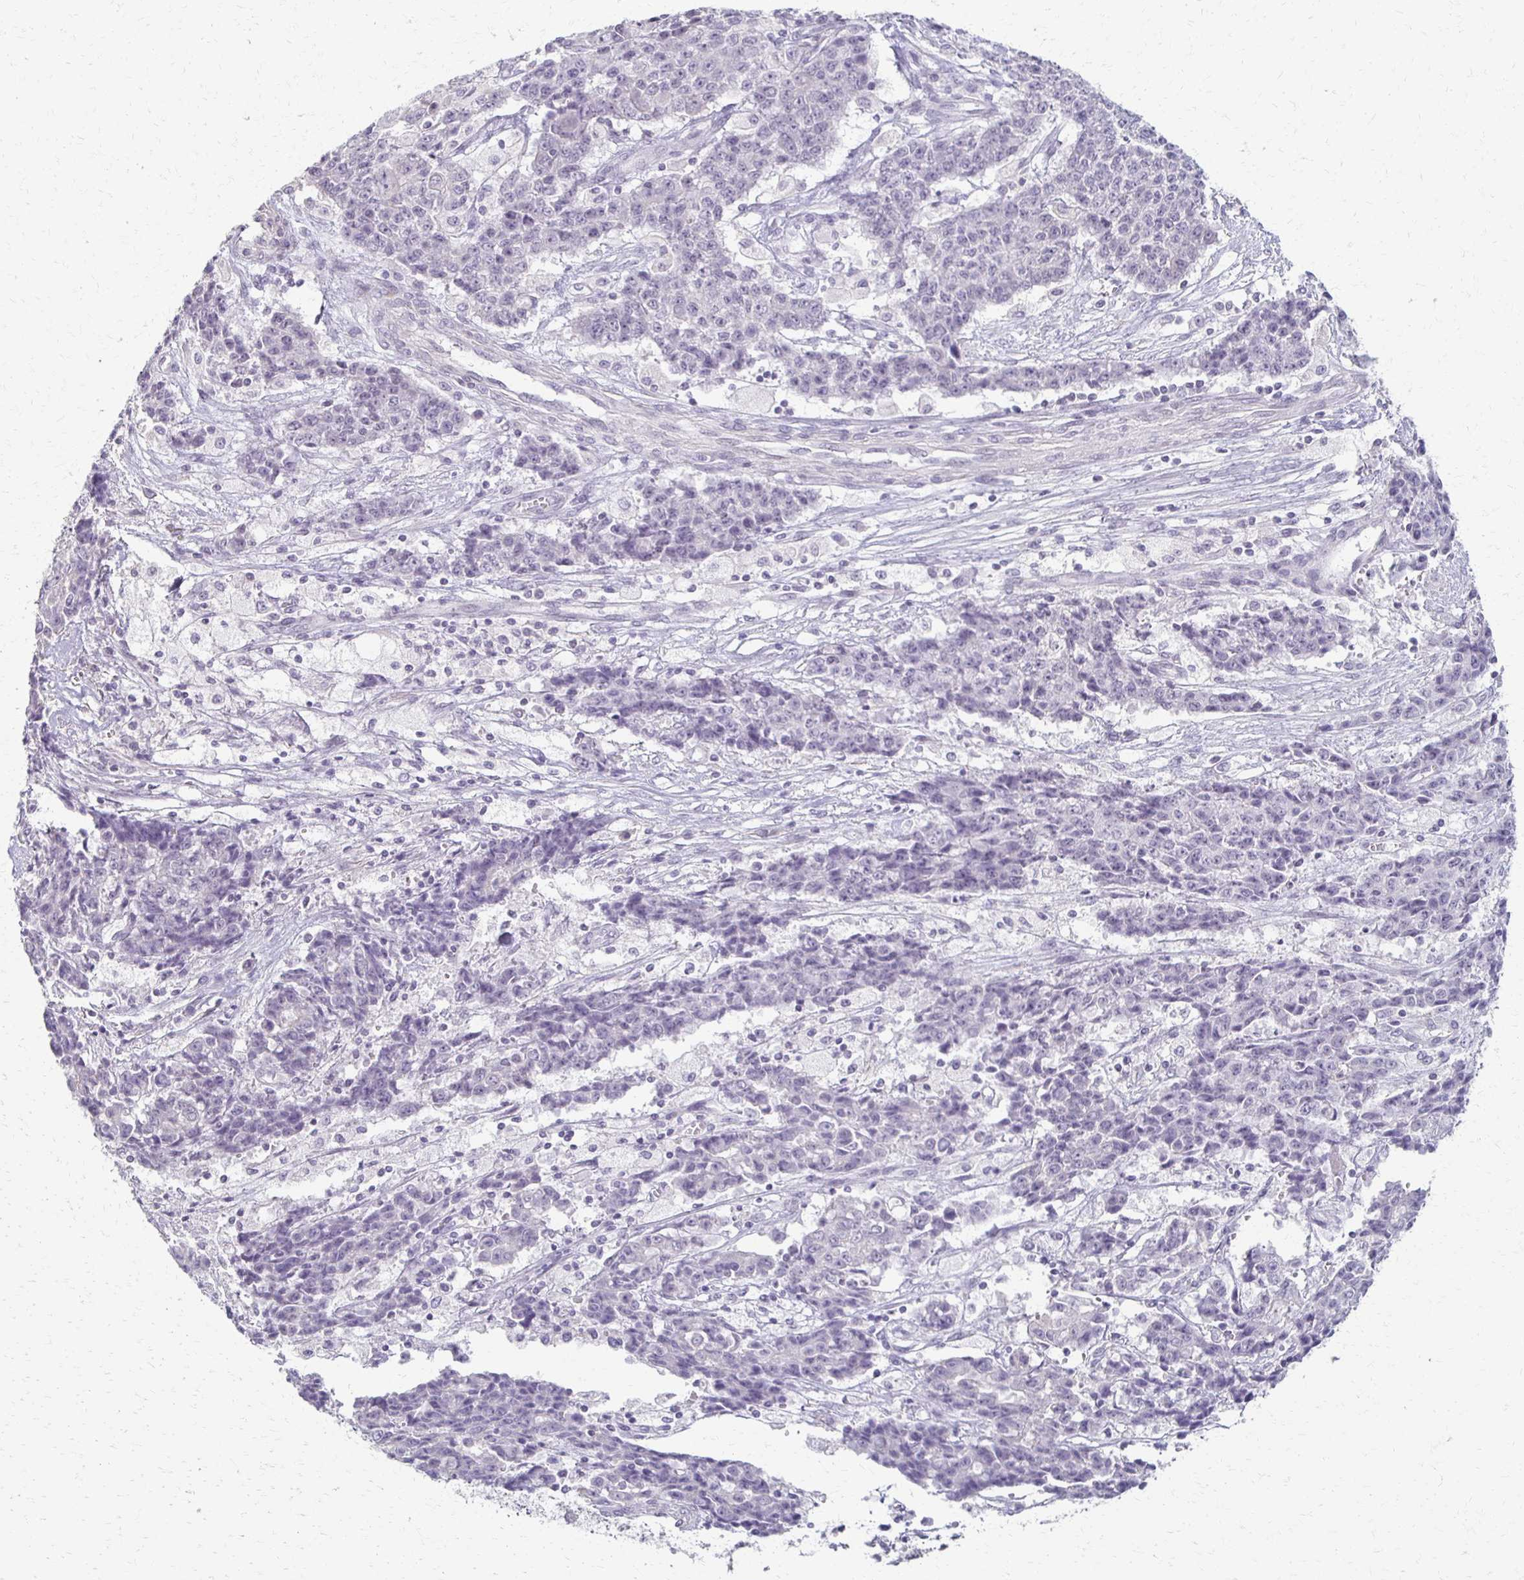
{"staining": {"intensity": "negative", "quantity": "none", "location": "none"}, "tissue": "ovarian cancer", "cell_type": "Tumor cells", "image_type": "cancer", "snomed": [{"axis": "morphology", "description": "Carcinoma, endometroid"}, {"axis": "topography", "description": "Ovary"}], "caption": "This is a image of immunohistochemistry staining of ovarian cancer (endometroid carcinoma), which shows no expression in tumor cells. (DAB (3,3'-diaminobenzidine) immunohistochemistry (IHC) visualized using brightfield microscopy, high magnification).", "gene": "FOXO4", "patient": {"sex": "female", "age": 42}}